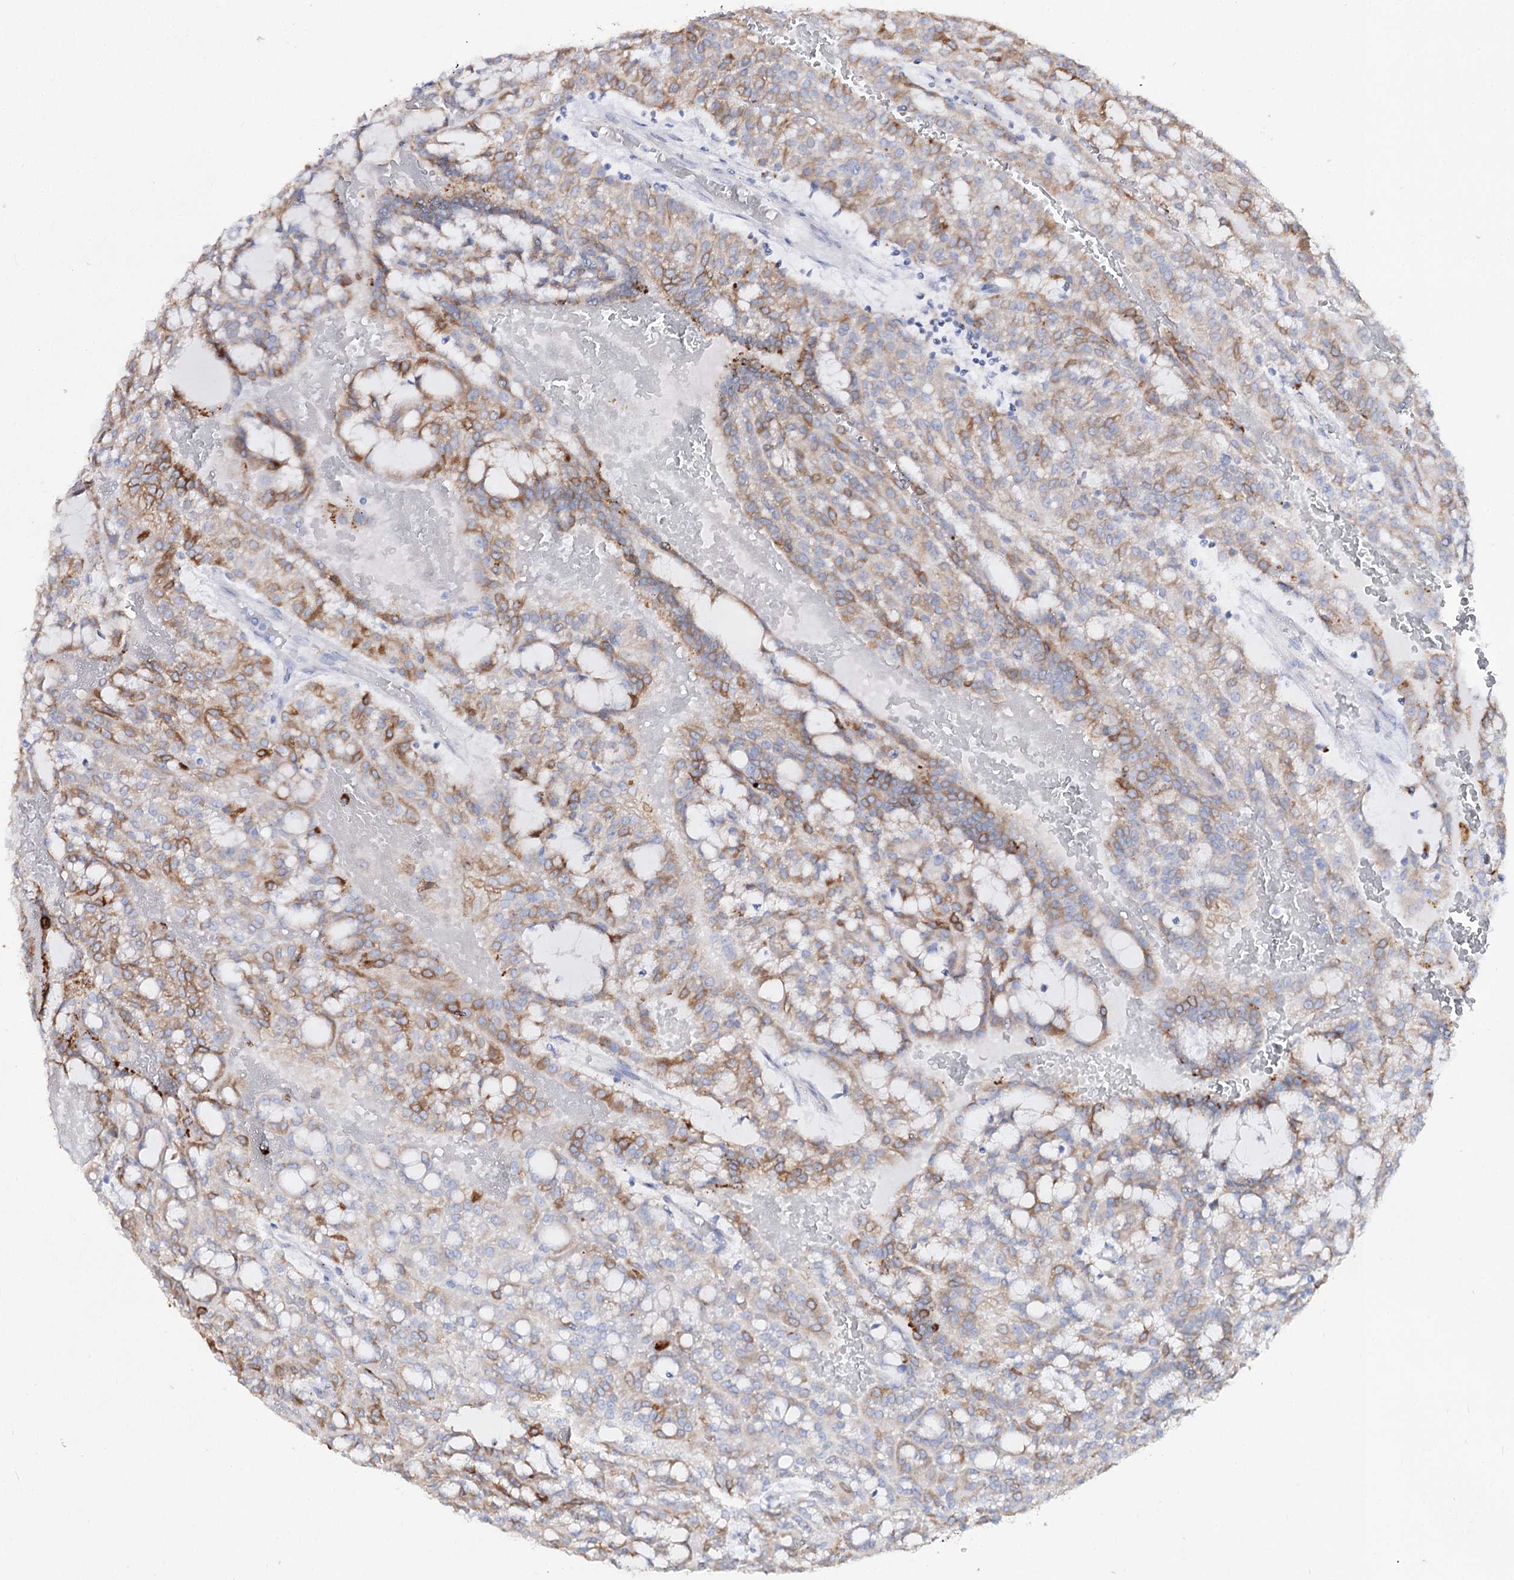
{"staining": {"intensity": "moderate", "quantity": "25%-75%", "location": "cytoplasmic/membranous"}, "tissue": "renal cancer", "cell_type": "Tumor cells", "image_type": "cancer", "snomed": [{"axis": "morphology", "description": "Adenocarcinoma, NOS"}, {"axis": "topography", "description": "Kidney"}], "caption": "Immunohistochemistry (IHC) histopathology image of neoplastic tissue: human renal cancer (adenocarcinoma) stained using immunohistochemistry (IHC) demonstrates medium levels of moderate protein expression localized specifically in the cytoplasmic/membranous of tumor cells, appearing as a cytoplasmic/membranous brown color.", "gene": "SLC3A1", "patient": {"sex": "male", "age": 63}}